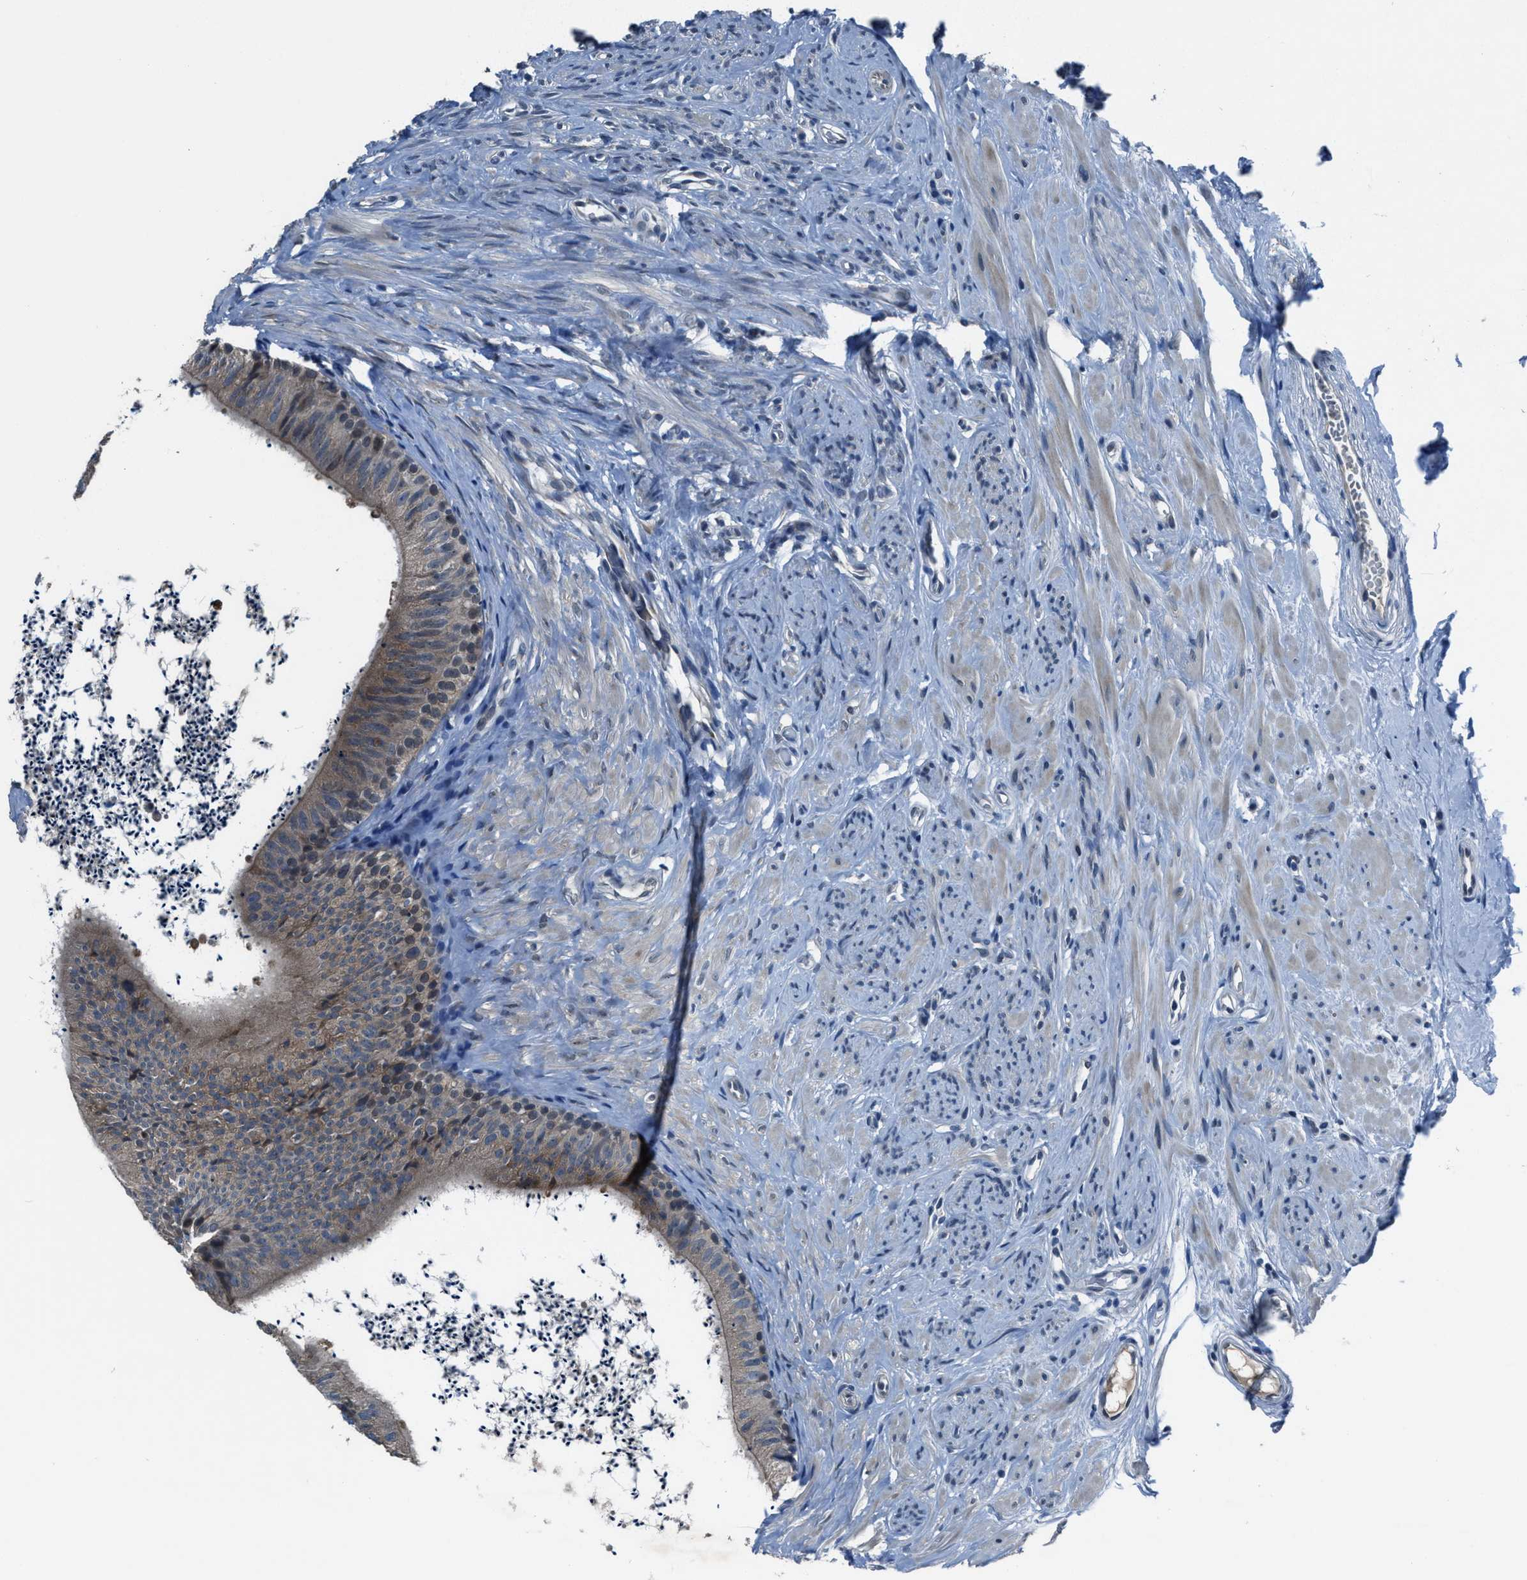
{"staining": {"intensity": "moderate", "quantity": ">75%", "location": "cytoplasmic/membranous"}, "tissue": "epididymis", "cell_type": "Glandular cells", "image_type": "normal", "snomed": [{"axis": "morphology", "description": "Normal tissue, NOS"}, {"axis": "topography", "description": "Epididymis"}], "caption": "Glandular cells demonstrate medium levels of moderate cytoplasmic/membranous expression in approximately >75% of cells in normal human epididymis. The staining was performed using DAB to visualize the protein expression in brown, while the nuclei were stained in blue with hematoxylin (Magnification: 20x).", "gene": "DUSP19", "patient": {"sex": "male", "age": 56}}